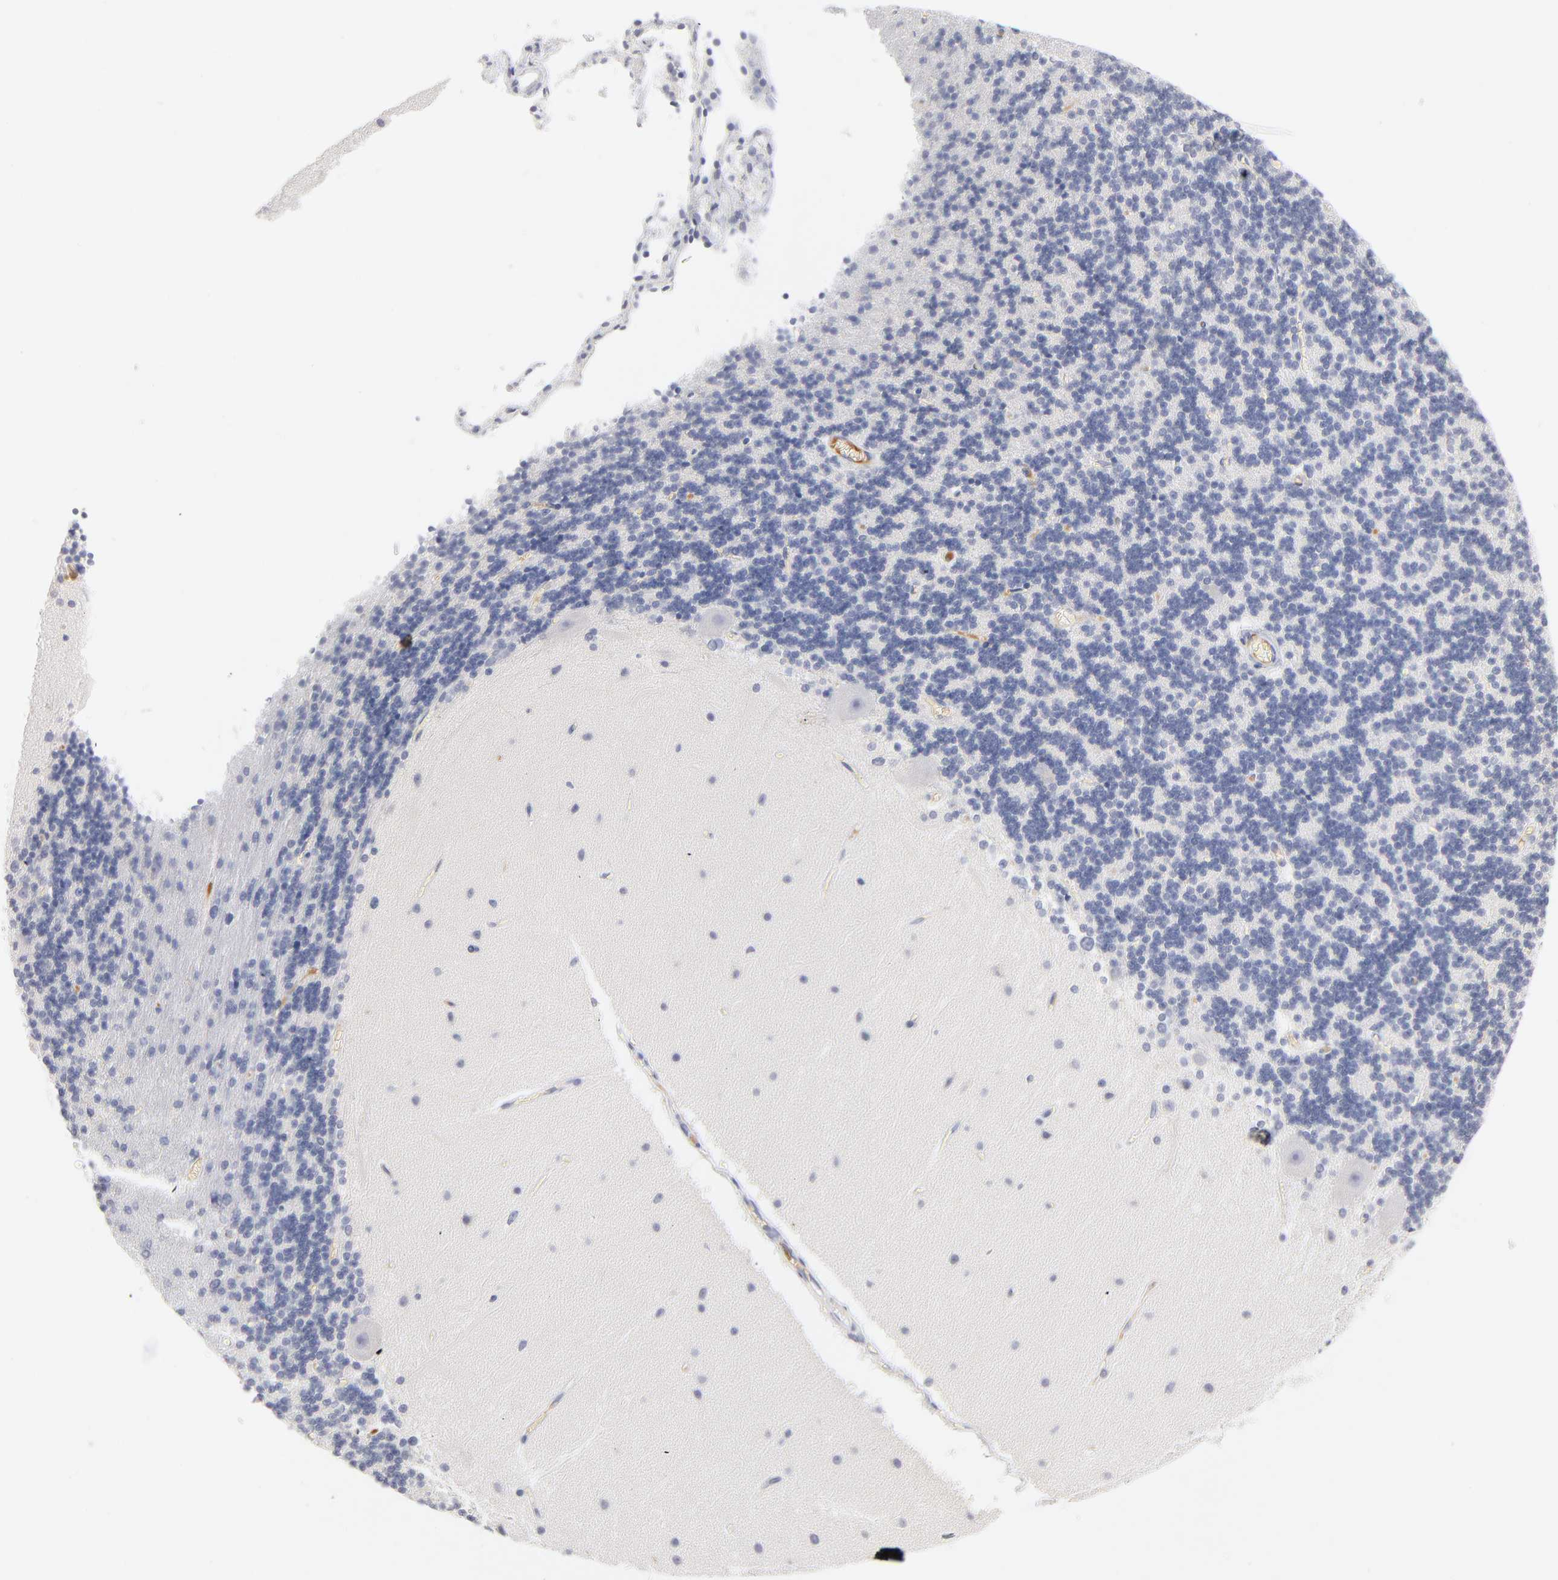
{"staining": {"intensity": "negative", "quantity": "none", "location": "none"}, "tissue": "cerebellum", "cell_type": "Cells in granular layer", "image_type": "normal", "snomed": [{"axis": "morphology", "description": "Normal tissue, NOS"}, {"axis": "topography", "description": "Cerebellum"}], "caption": "Cells in granular layer show no significant expression in normal cerebellum. (DAB IHC with hematoxylin counter stain).", "gene": "F12", "patient": {"sex": "female", "age": 54}}